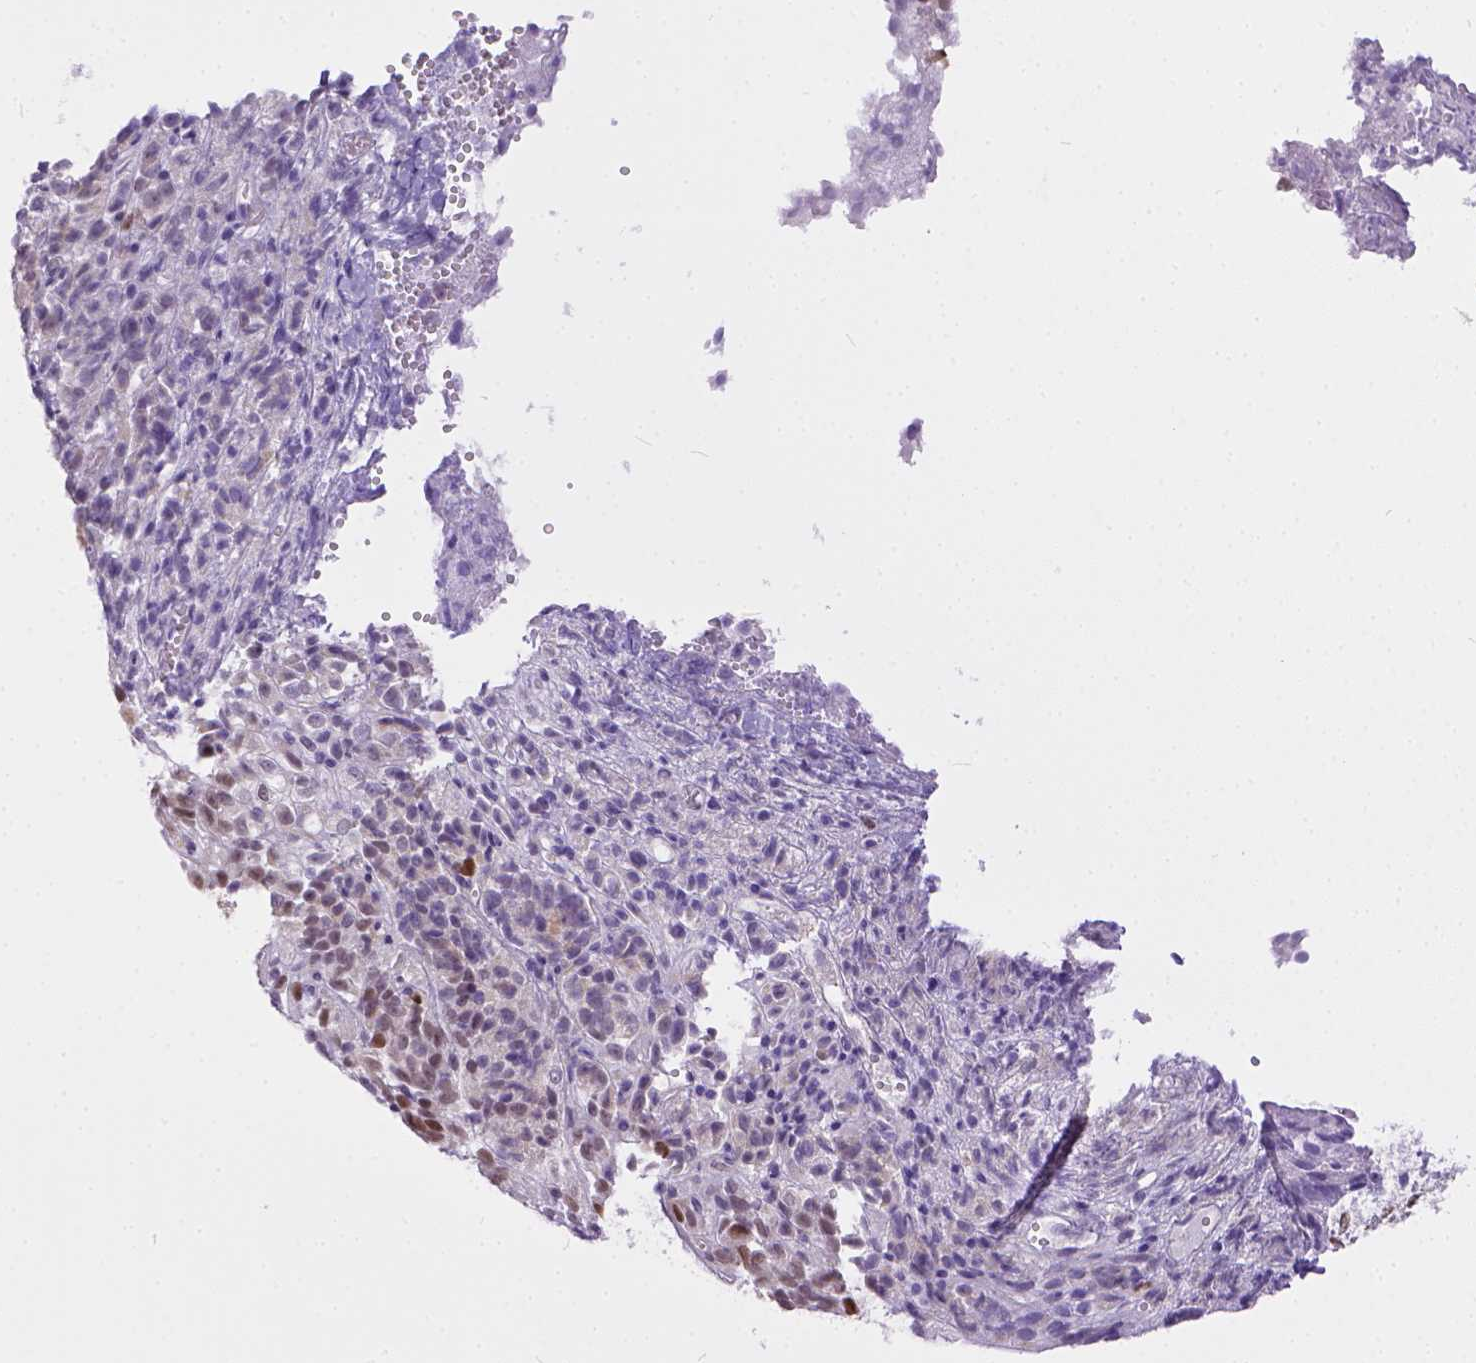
{"staining": {"intensity": "moderate", "quantity": "25%-75%", "location": "nuclear"}, "tissue": "melanoma", "cell_type": "Tumor cells", "image_type": "cancer", "snomed": [{"axis": "morphology", "description": "Malignant melanoma, Metastatic site"}, {"axis": "topography", "description": "Brain"}], "caption": "This image demonstrates immunohistochemistry staining of malignant melanoma (metastatic site), with medium moderate nuclear positivity in about 25%-75% of tumor cells.", "gene": "ERCC1", "patient": {"sex": "female", "age": 56}}